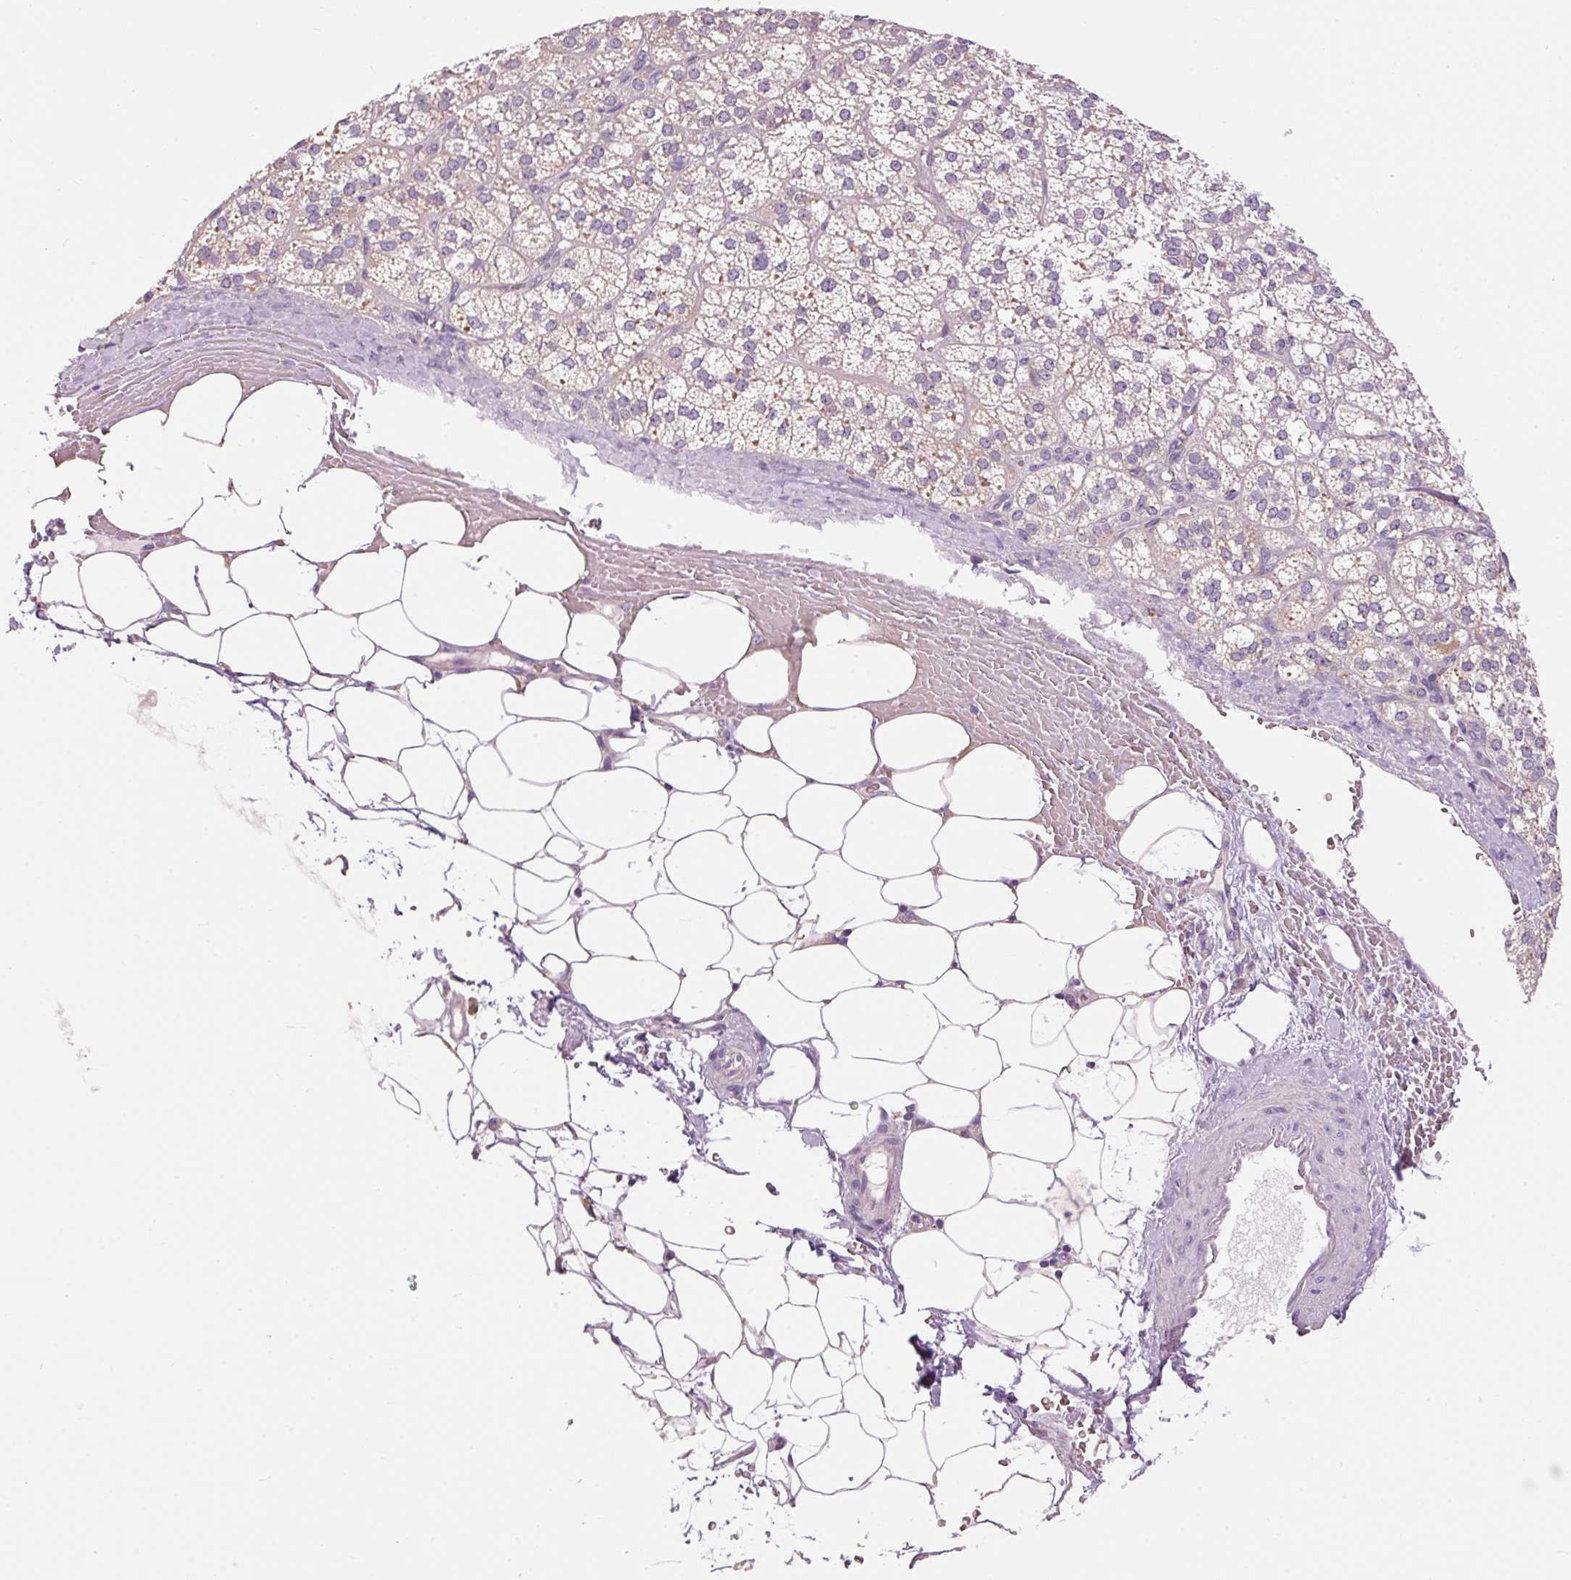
{"staining": {"intensity": "moderate", "quantity": "<25%", "location": "cytoplasmic/membranous"}, "tissue": "adrenal gland", "cell_type": "Glandular cells", "image_type": "normal", "snomed": [{"axis": "morphology", "description": "Normal tissue, NOS"}, {"axis": "topography", "description": "Adrenal gland"}], "caption": "Protein staining exhibits moderate cytoplasmic/membranous staining in approximately <25% of glandular cells in unremarkable adrenal gland. The staining was performed using DAB, with brown indicating positive protein expression. Nuclei are stained blue with hematoxylin.", "gene": "PNPLA5", "patient": {"sex": "female", "age": 60}}